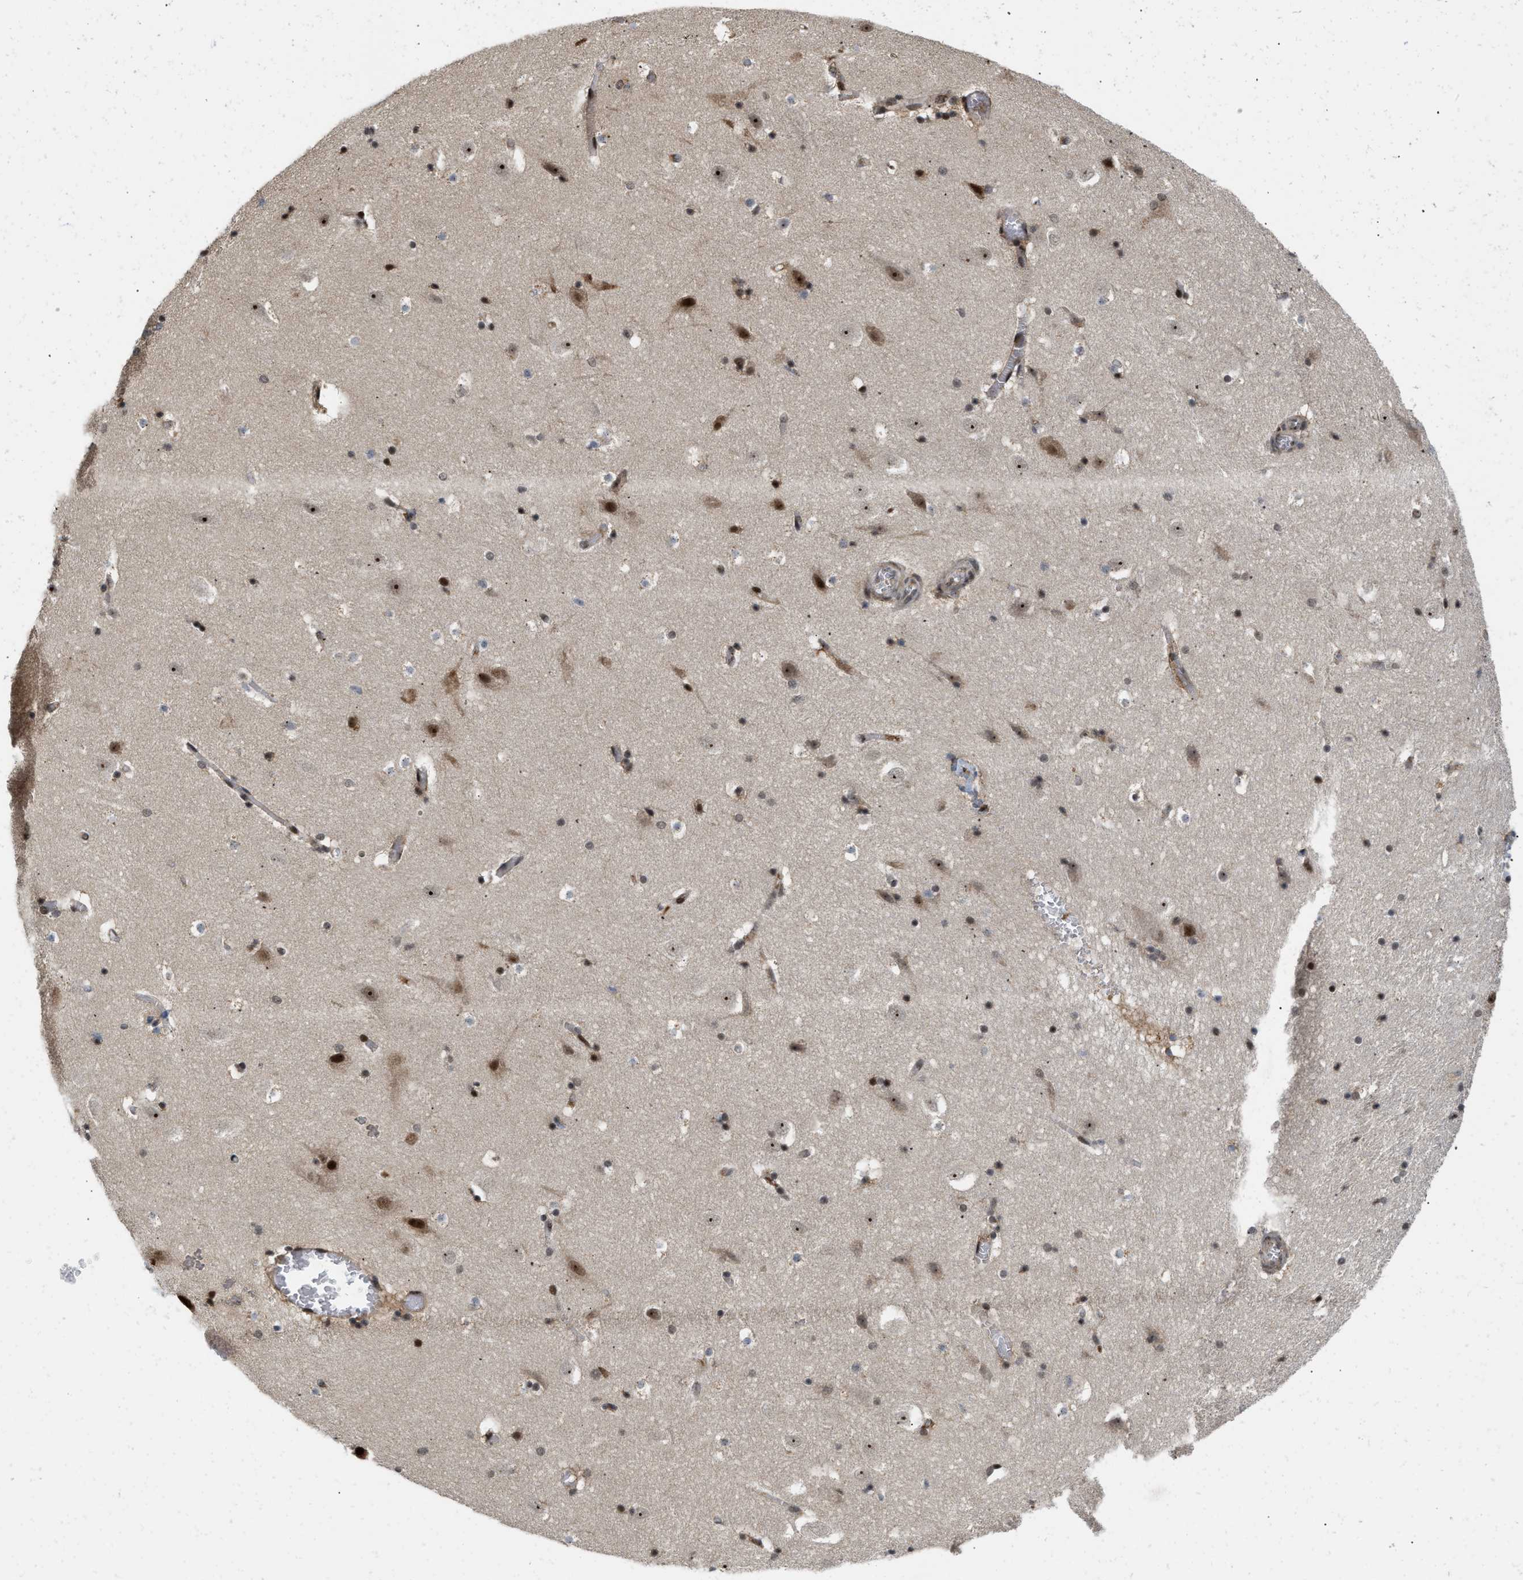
{"staining": {"intensity": "moderate", "quantity": "25%-75%", "location": "nuclear"}, "tissue": "hippocampus", "cell_type": "Glial cells", "image_type": "normal", "snomed": [{"axis": "morphology", "description": "Normal tissue, NOS"}, {"axis": "topography", "description": "Hippocampus"}], "caption": "A brown stain labels moderate nuclear staining of a protein in glial cells of normal hippocampus.", "gene": "ANKRD11", "patient": {"sex": "male", "age": 45}}